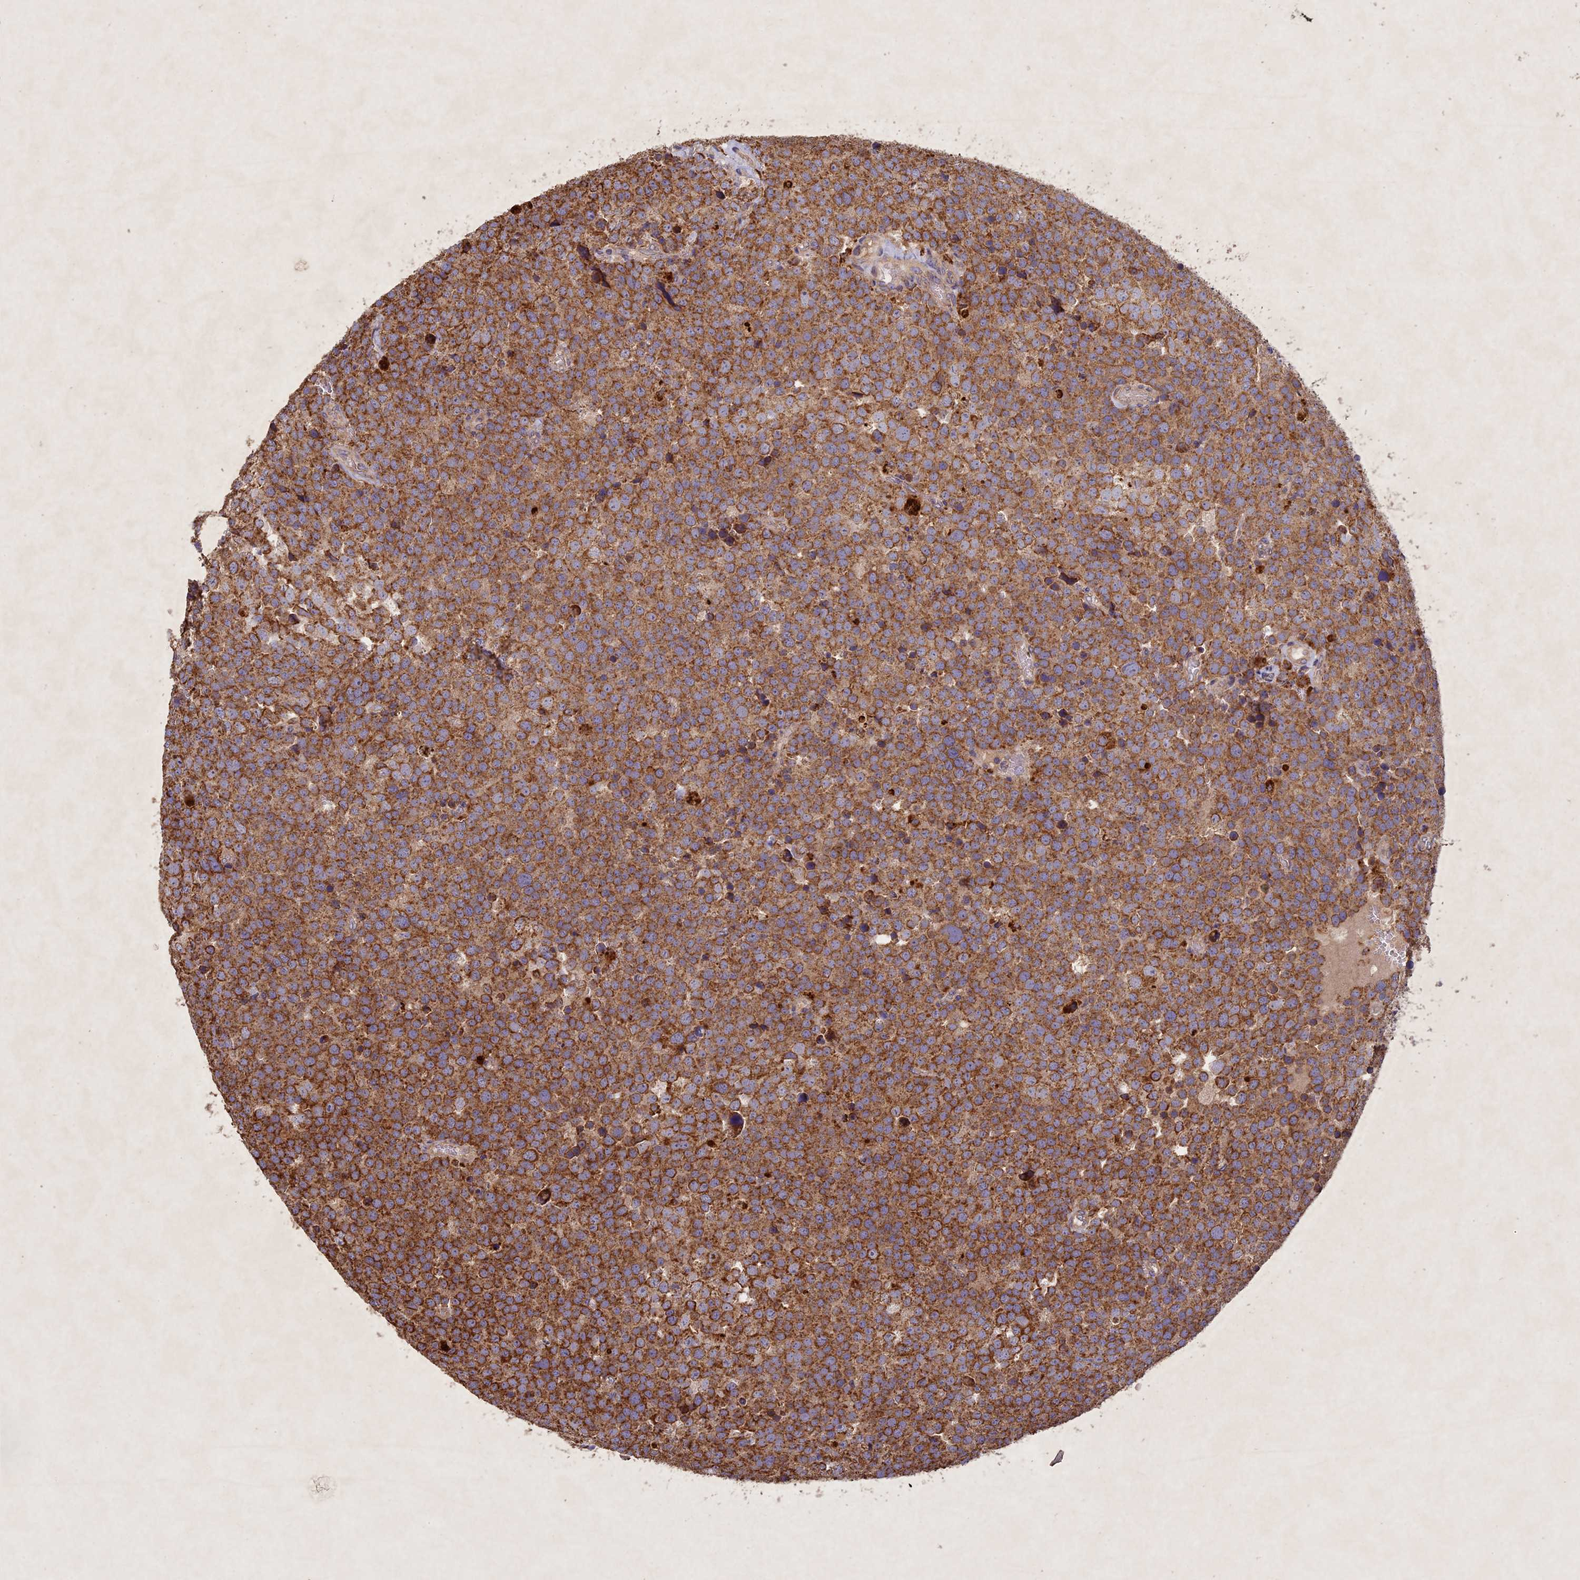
{"staining": {"intensity": "moderate", "quantity": ">75%", "location": "cytoplasmic/membranous"}, "tissue": "testis cancer", "cell_type": "Tumor cells", "image_type": "cancer", "snomed": [{"axis": "morphology", "description": "Seminoma, NOS"}, {"axis": "topography", "description": "Testis"}], "caption": "Protein expression analysis of human testis cancer reveals moderate cytoplasmic/membranous expression in approximately >75% of tumor cells.", "gene": "CIAO2B", "patient": {"sex": "male", "age": 71}}